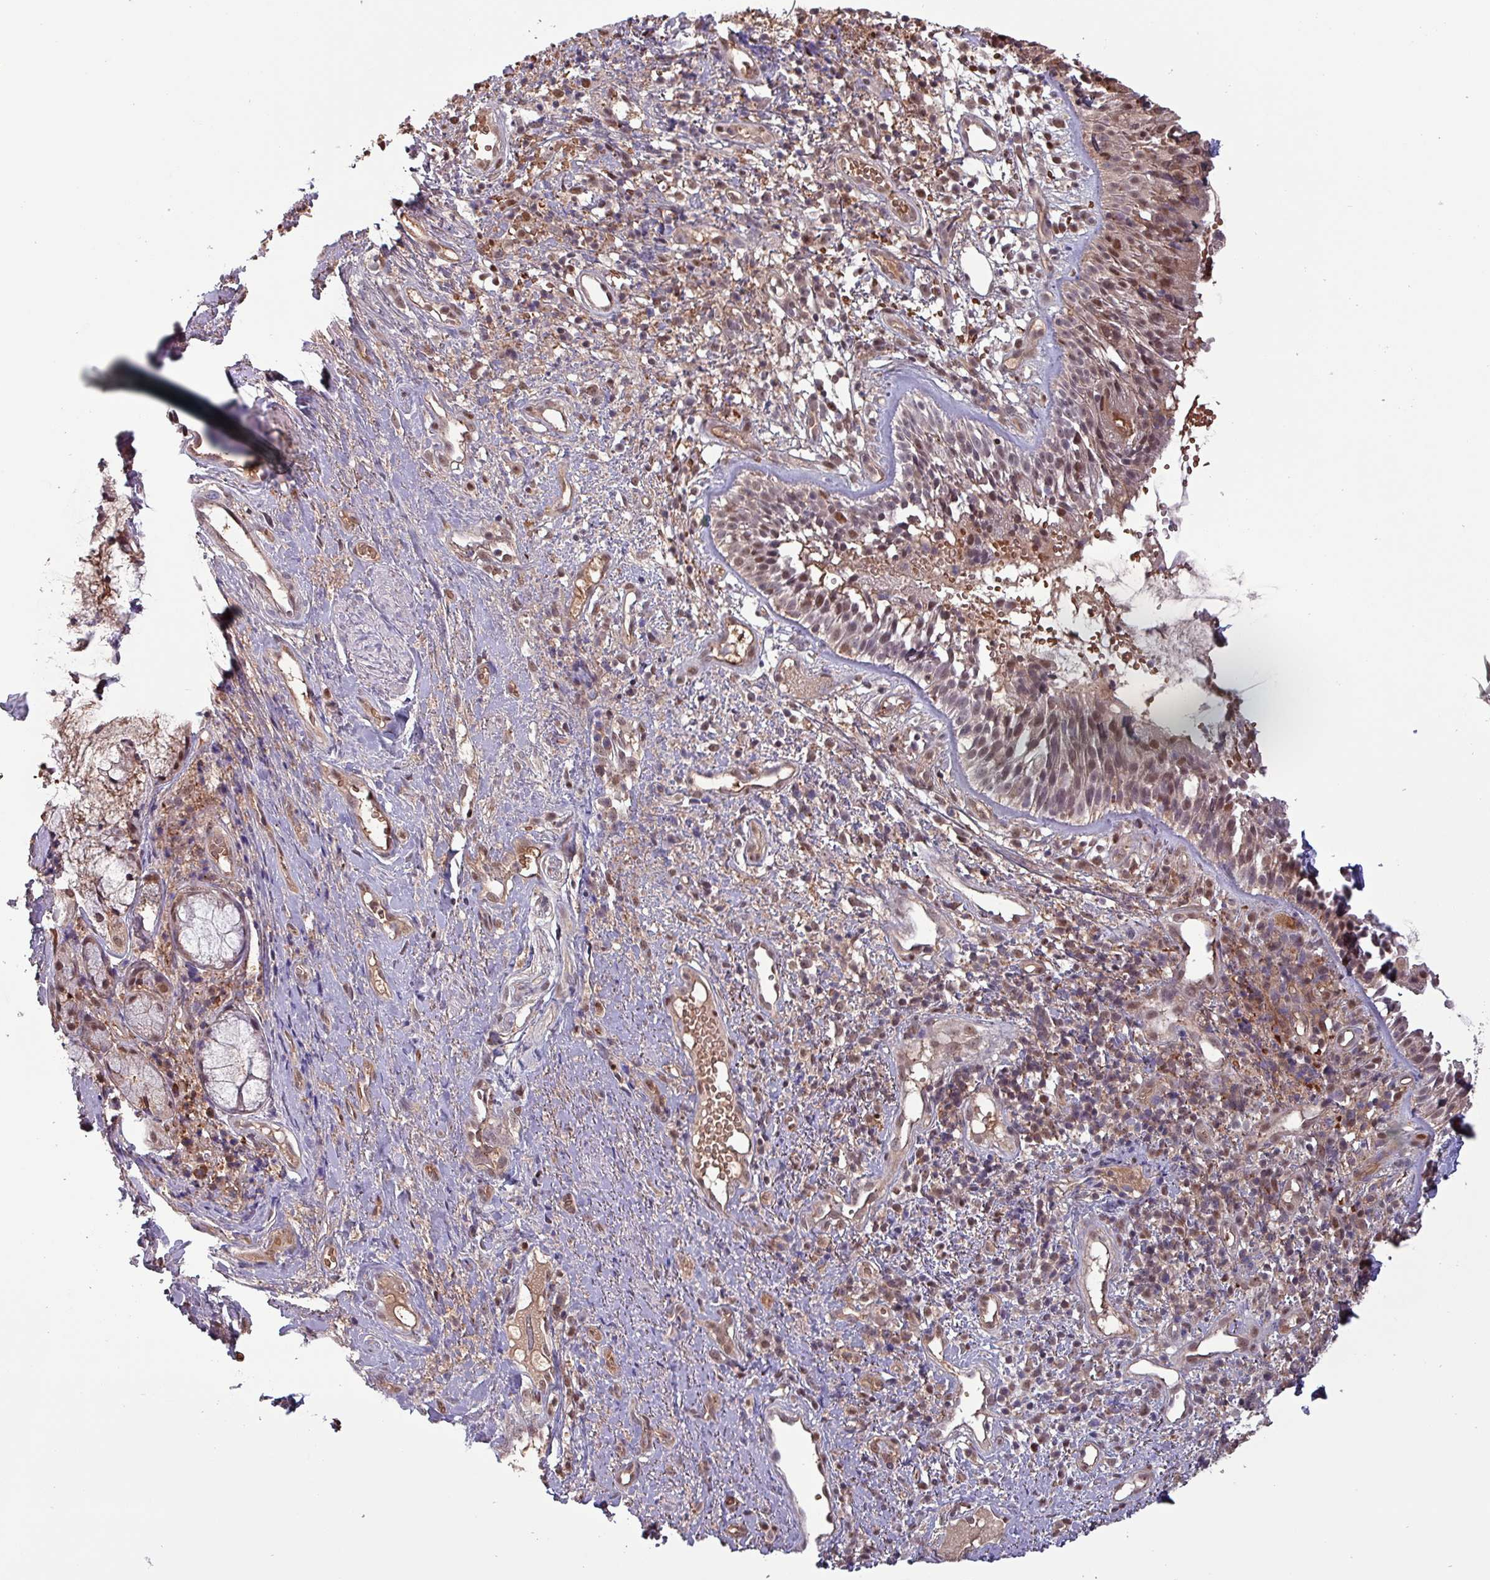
{"staining": {"intensity": "moderate", "quantity": "25%-75%", "location": "cytoplasmic/membranous,nuclear"}, "tissue": "nasopharynx", "cell_type": "Respiratory epithelial cells", "image_type": "normal", "snomed": [{"axis": "morphology", "description": "Normal tissue, NOS"}, {"axis": "topography", "description": "Cartilage tissue"}, {"axis": "topography", "description": "Nasopharynx"}, {"axis": "topography", "description": "Thyroid gland"}], "caption": "Human nasopharynx stained with a brown dye reveals moderate cytoplasmic/membranous,nuclear positive expression in approximately 25%-75% of respiratory epithelial cells.", "gene": "PSMB8", "patient": {"sex": "male", "age": 63}}